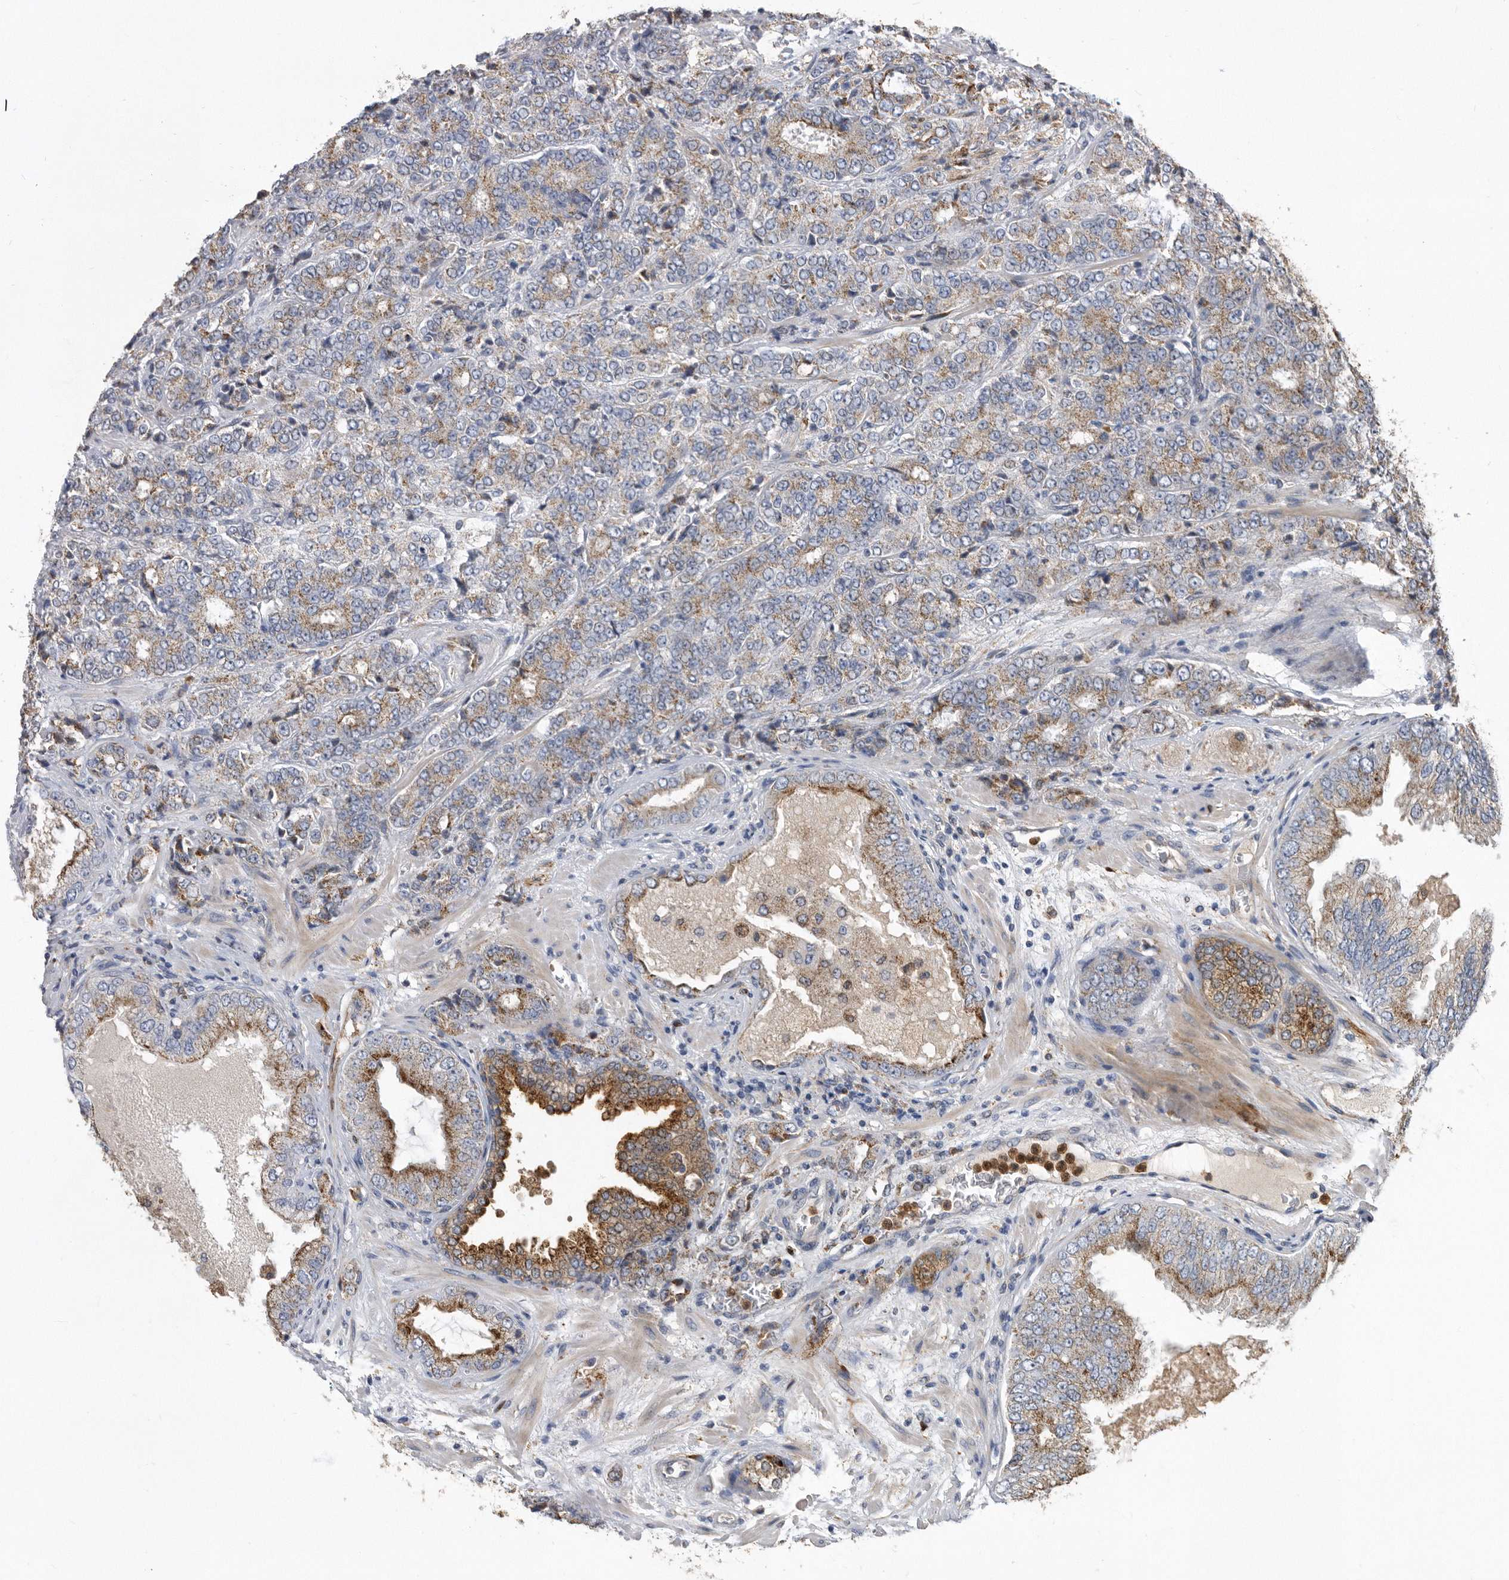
{"staining": {"intensity": "moderate", "quantity": ">75%", "location": "cytoplasmic/membranous"}, "tissue": "prostate cancer", "cell_type": "Tumor cells", "image_type": "cancer", "snomed": [{"axis": "morphology", "description": "Adenocarcinoma, High grade"}, {"axis": "topography", "description": "Prostate"}], "caption": "IHC photomicrograph of adenocarcinoma (high-grade) (prostate) stained for a protein (brown), which shows medium levels of moderate cytoplasmic/membranous expression in approximately >75% of tumor cells.", "gene": "CRISPLD2", "patient": {"sex": "male", "age": 58}}